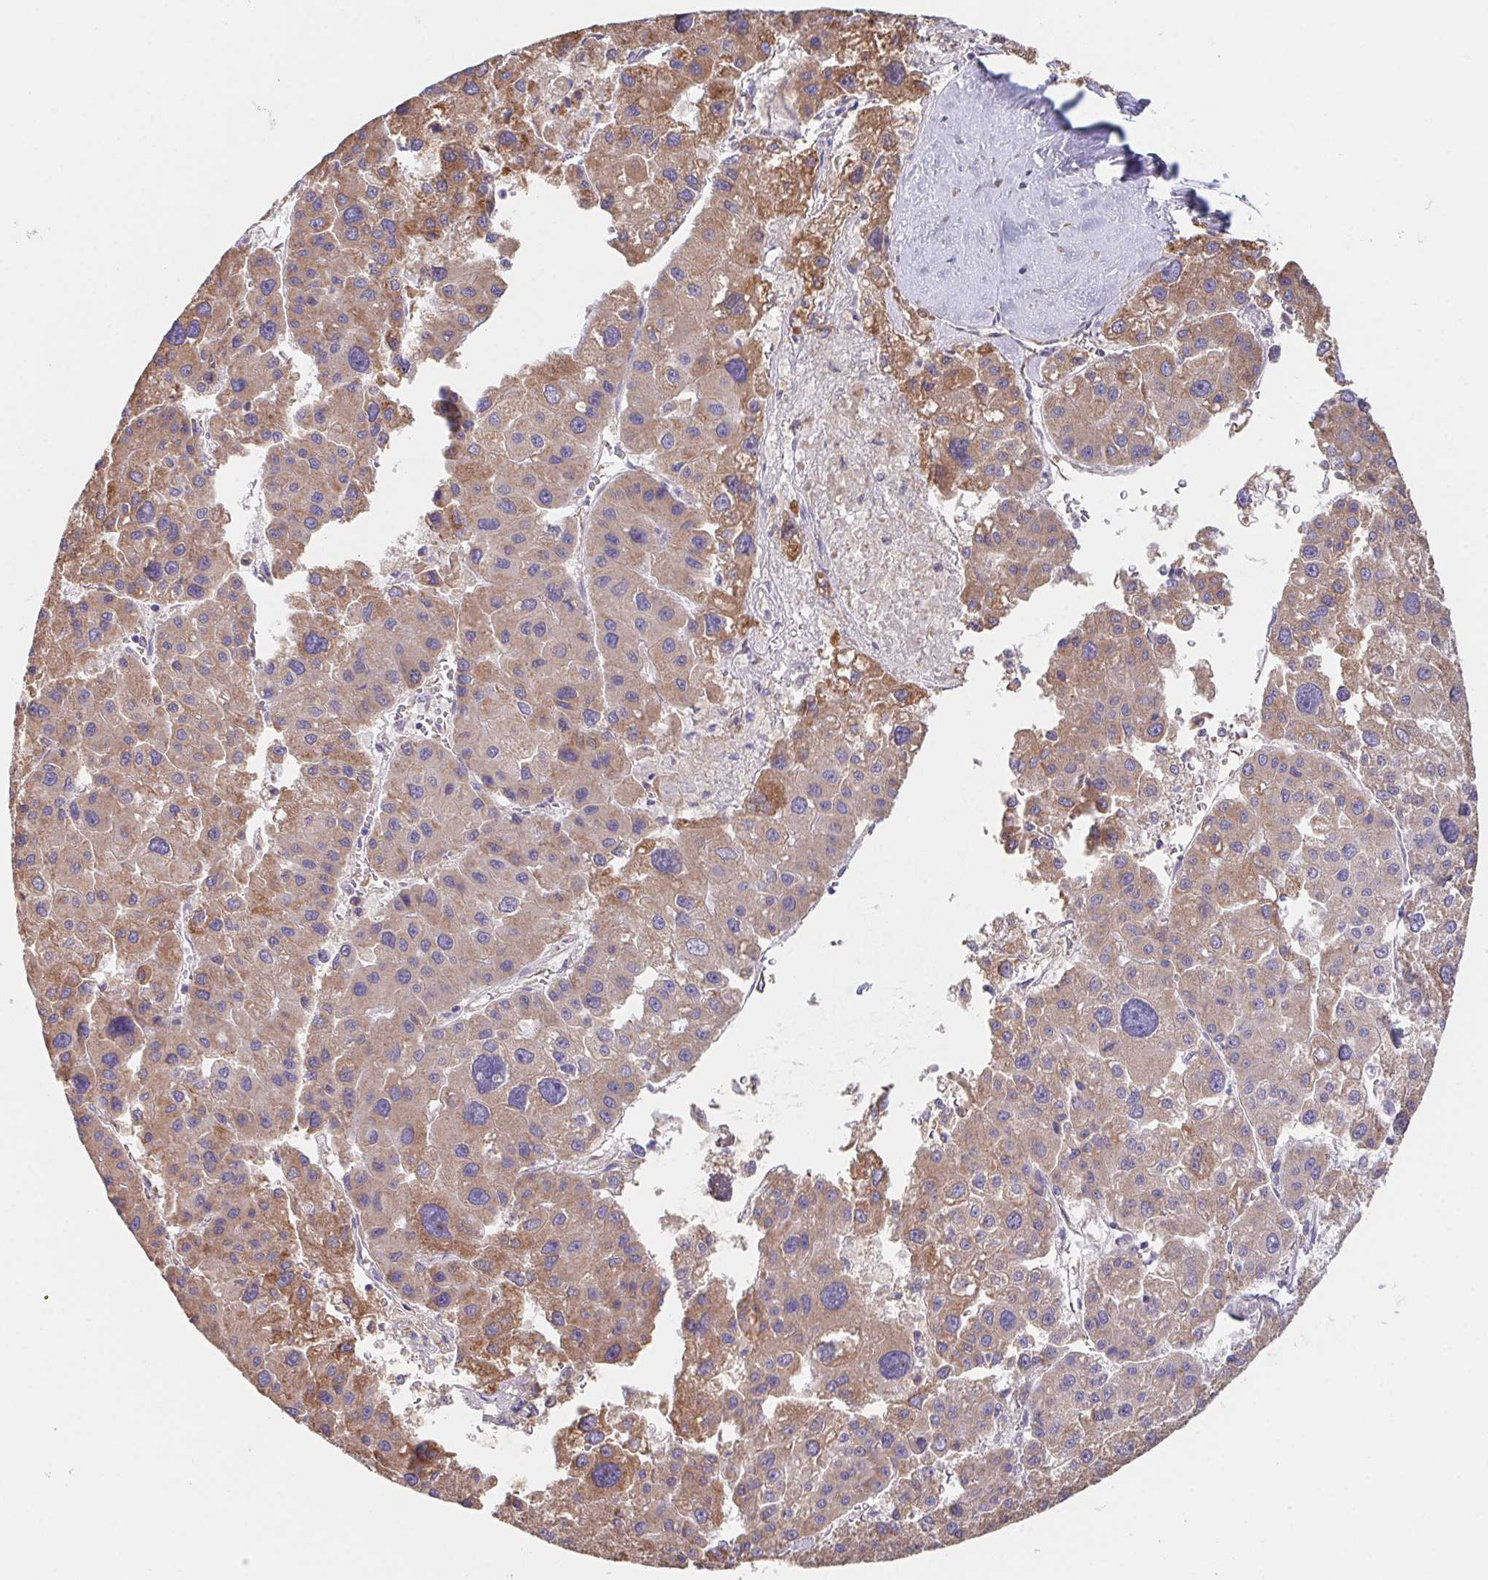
{"staining": {"intensity": "moderate", "quantity": "25%-75%", "location": "cytoplasmic/membranous"}, "tissue": "liver cancer", "cell_type": "Tumor cells", "image_type": "cancer", "snomed": [{"axis": "morphology", "description": "Carcinoma, Hepatocellular, NOS"}, {"axis": "topography", "description": "Liver"}], "caption": "High-magnification brightfield microscopy of liver cancer stained with DAB (3,3'-diaminobenzidine) (brown) and counterstained with hematoxylin (blue). tumor cells exhibit moderate cytoplasmic/membranous staining is present in about25%-75% of cells.", "gene": "ADAM8", "patient": {"sex": "male", "age": 73}}